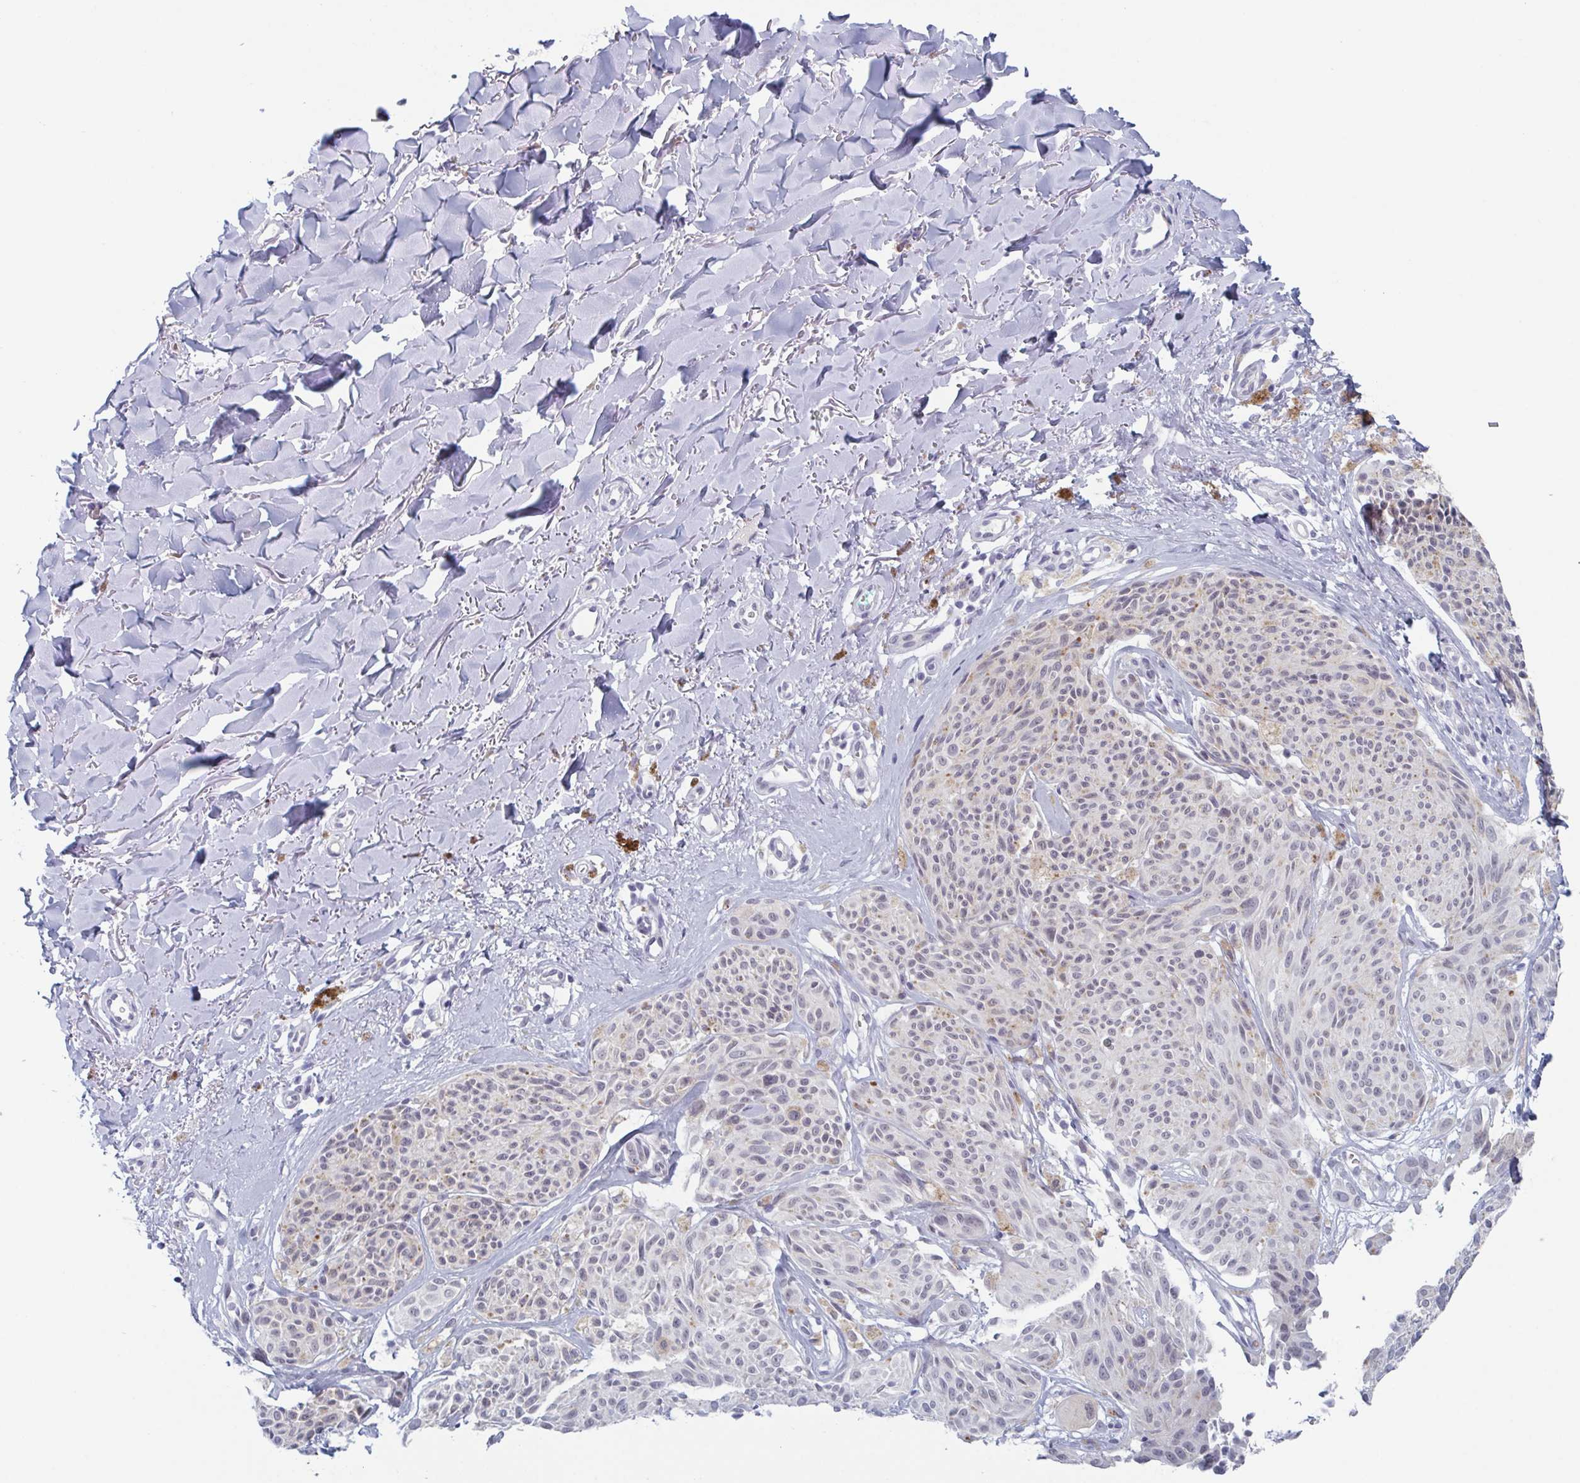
{"staining": {"intensity": "negative", "quantity": "none", "location": "none"}, "tissue": "melanoma", "cell_type": "Tumor cells", "image_type": "cancer", "snomed": [{"axis": "morphology", "description": "Malignant melanoma, NOS"}, {"axis": "topography", "description": "Skin"}], "caption": "Immunohistochemical staining of malignant melanoma reveals no significant positivity in tumor cells.", "gene": "ZFP64", "patient": {"sex": "female", "age": 87}}